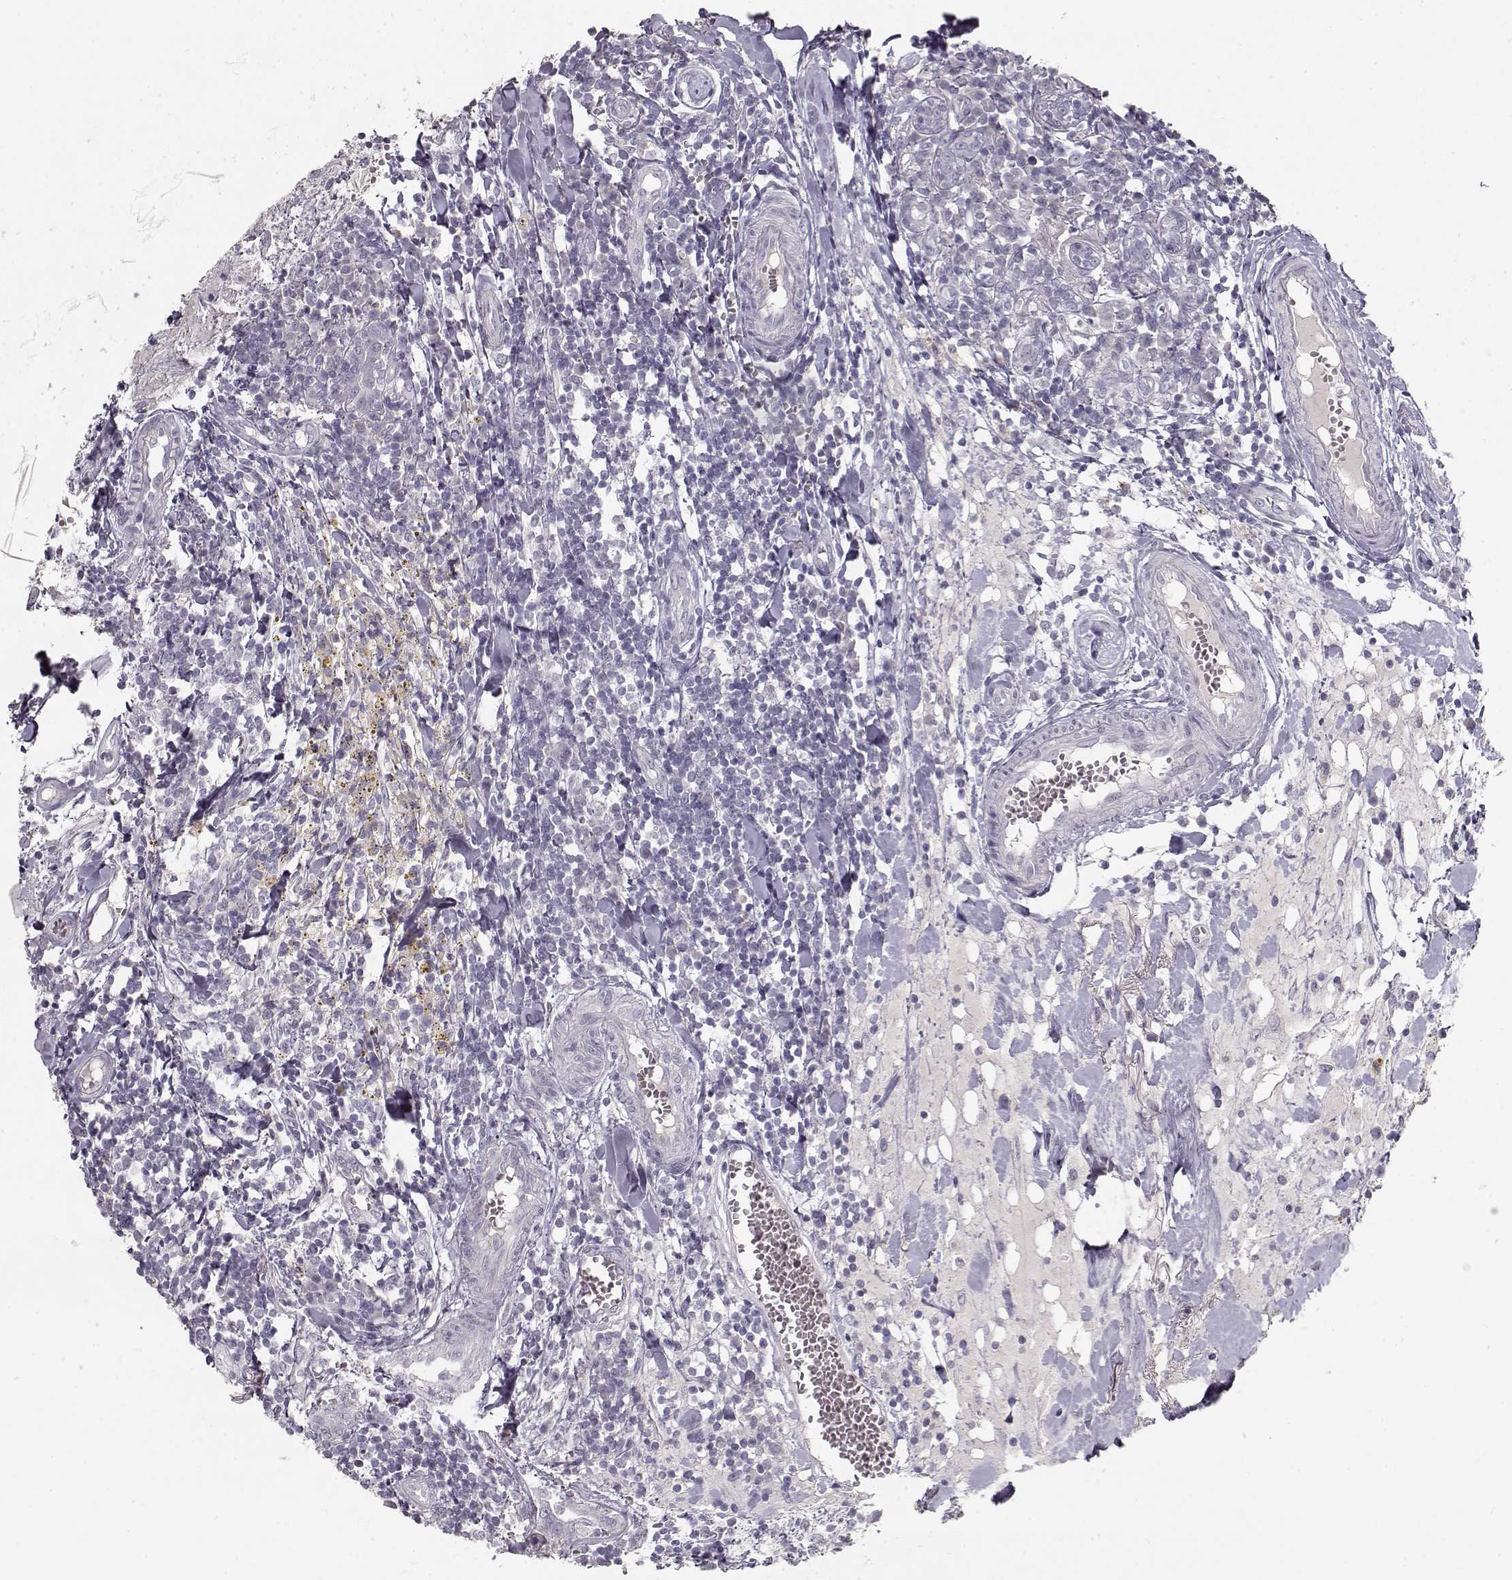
{"staining": {"intensity": "negative", "quantity": "none", "location": "none"}, "tissue": "breast cancer", "cell_type": "Tumor cells", "image_type": "cancer", "snomed": [{"axis": "morphology", "description": "Duct carcinoma"}, {"axis": "topography", "description": "Breast"}], "caption": "IHC image of neoplastic tissue: human breast infiltrating ductal carcinoma stained with DAB exhibits no significant protein positivity in tumor cells.", "gene": "TPH2", "patient": {"sex": "female", "age": 30}}